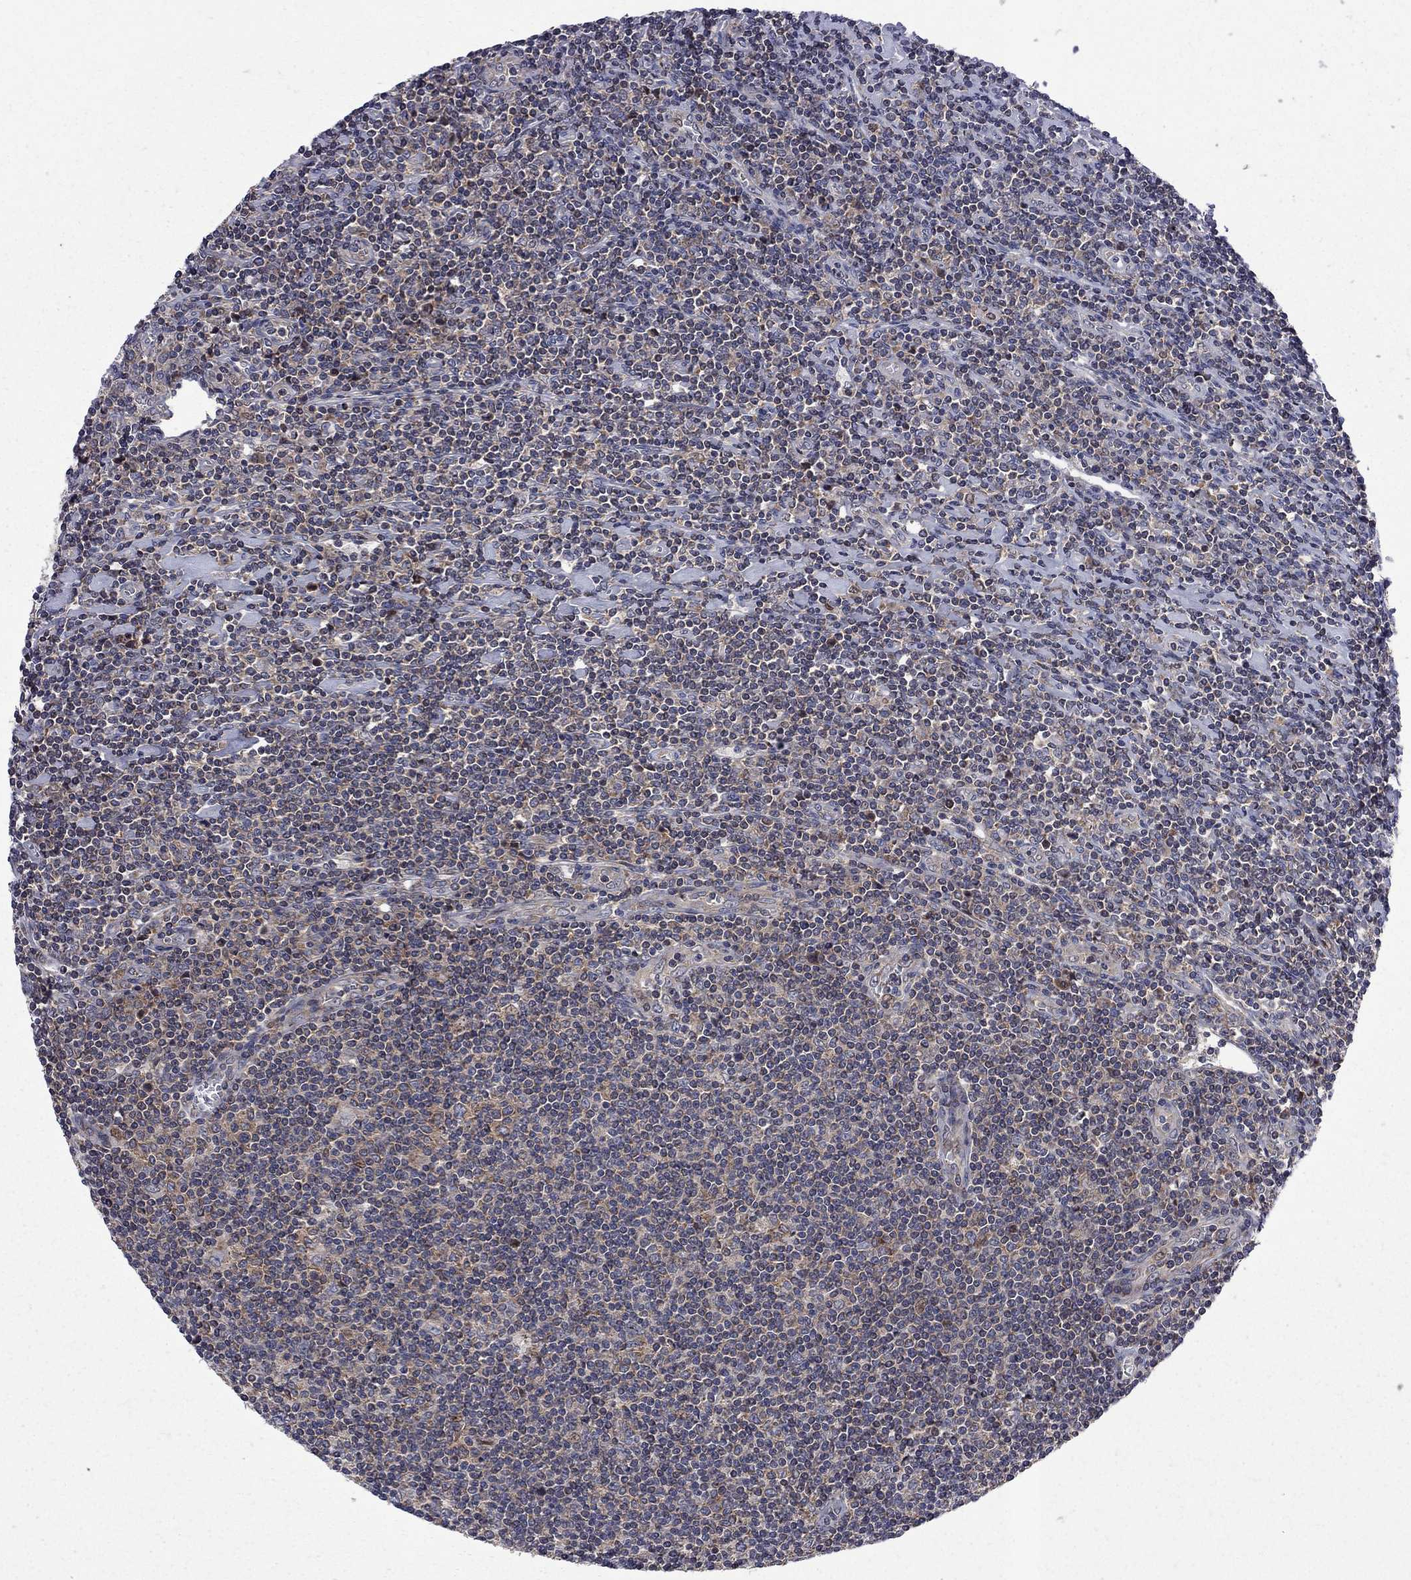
{"staining": {"intensity": "negative", "quantity": "none", "location": "none"}, "tissue": "lymphoma", "cell_type": "Tumor cells", "image_type": "cancer", "snomed": [{"axis": "morphology", "description": "Hodgkin's disease, NOS"}, {"axis": "topography", "description": "Lymph node"}], "caption": "IHC of Hodgkin's disease exhibits no positivity in tumor cells.", "gene": "CNOT11", "patient": {"sex": "male", "age": 40}}